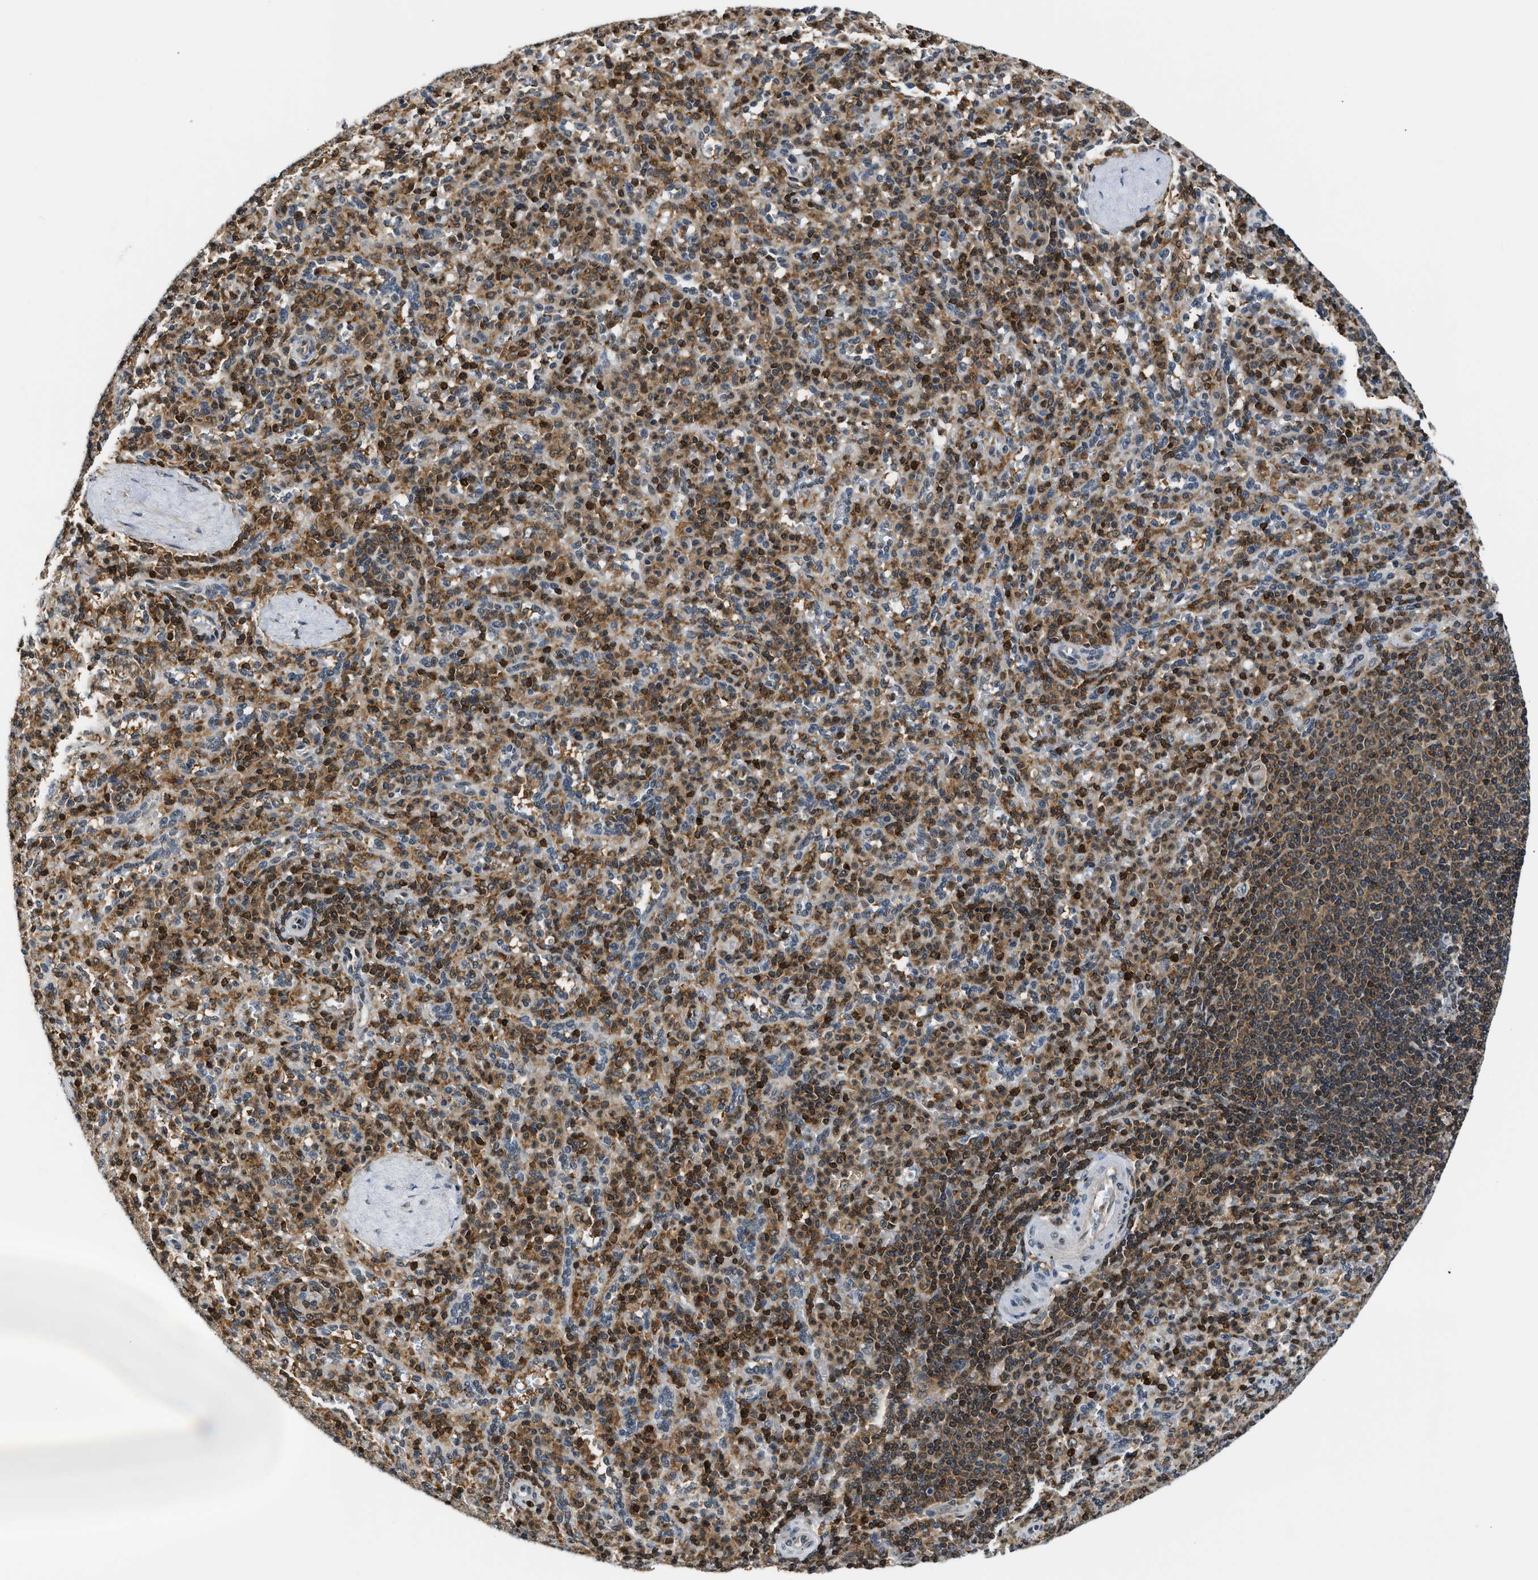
{"staining": {"intensity": "moderate", "quantity": "25%-75%", "location": "cytoplasmic/membranous,nuclear"}, "tissue": "spleen", "cell_type": "Cells in red pulp", "image_type": "normal", "snomed": [{"axis": "morphology", "description": "Normal tissue, NOS"}, {"axis": "topography", "description": "Spleen"}], "caption": "A medium amount of moderate cytoplasmic/membranous,nuclear expression is present in approximately 25%-75% of cells in red pulp in unremarkable spleen.", "gene": "STK10", "patient": {"sex": "male", "age": 36}}